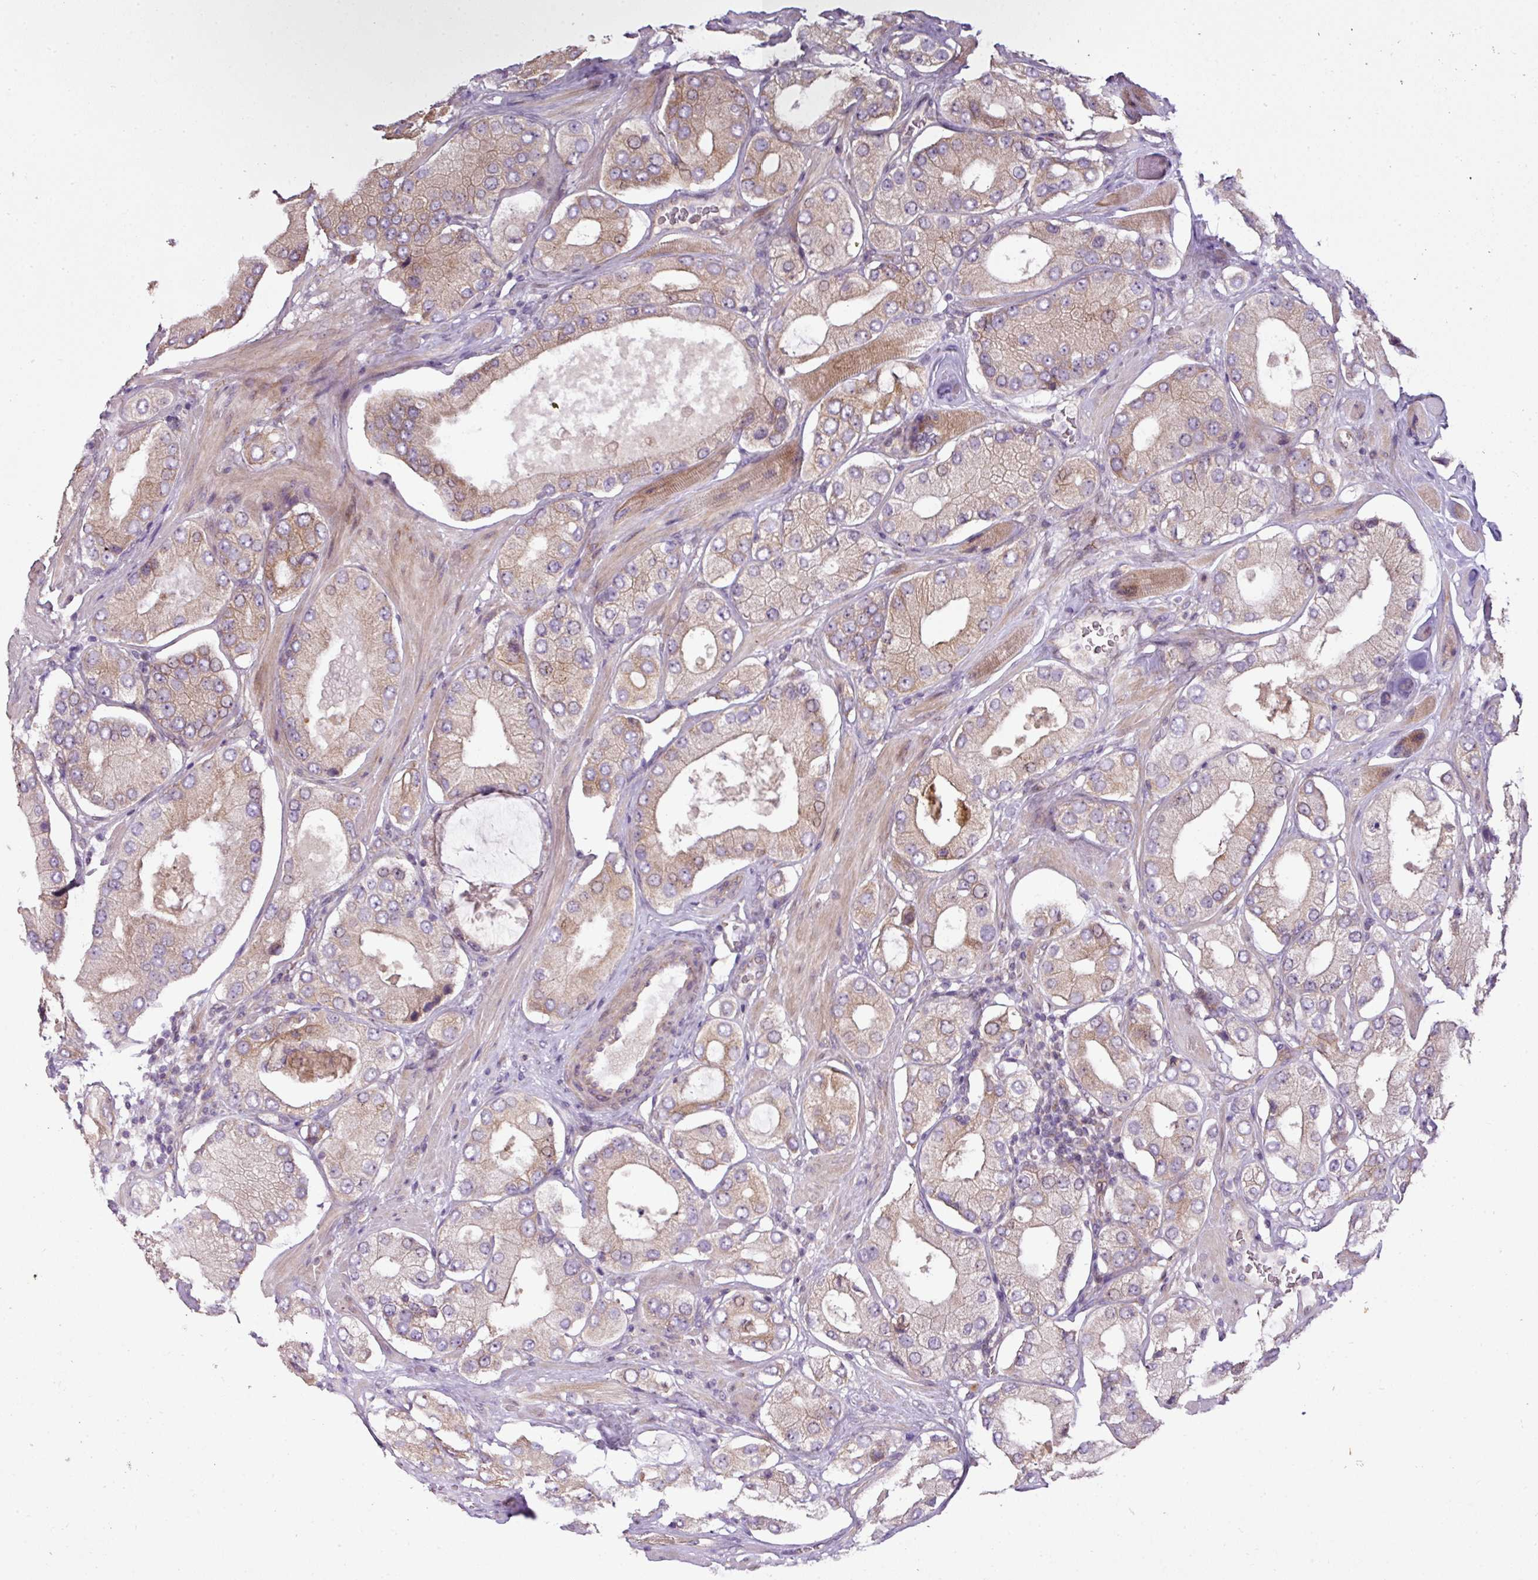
{"staining": {"intensity": "weak", "quantity": "25%-75%", "location": "cytoplasmic/membranous"}, "tissue": "prostate cancer", "cell_type": "Tumor cells", "image_type": "cancer", "snomed": [{"axis": "morphology", "description": "Adenocarcinoma, Low grade"}, {"axis": "topography", "description": "Prostate"}], "caption": "Immunohistochemical staining of prostate low-grade adenocarcinoma exhibits weak cytoplasmic/membranous protein positivity in approximately 25%-75% of tumor cells.", "gene": "COX18", "patient": {"sex": "male", "age": 42}}